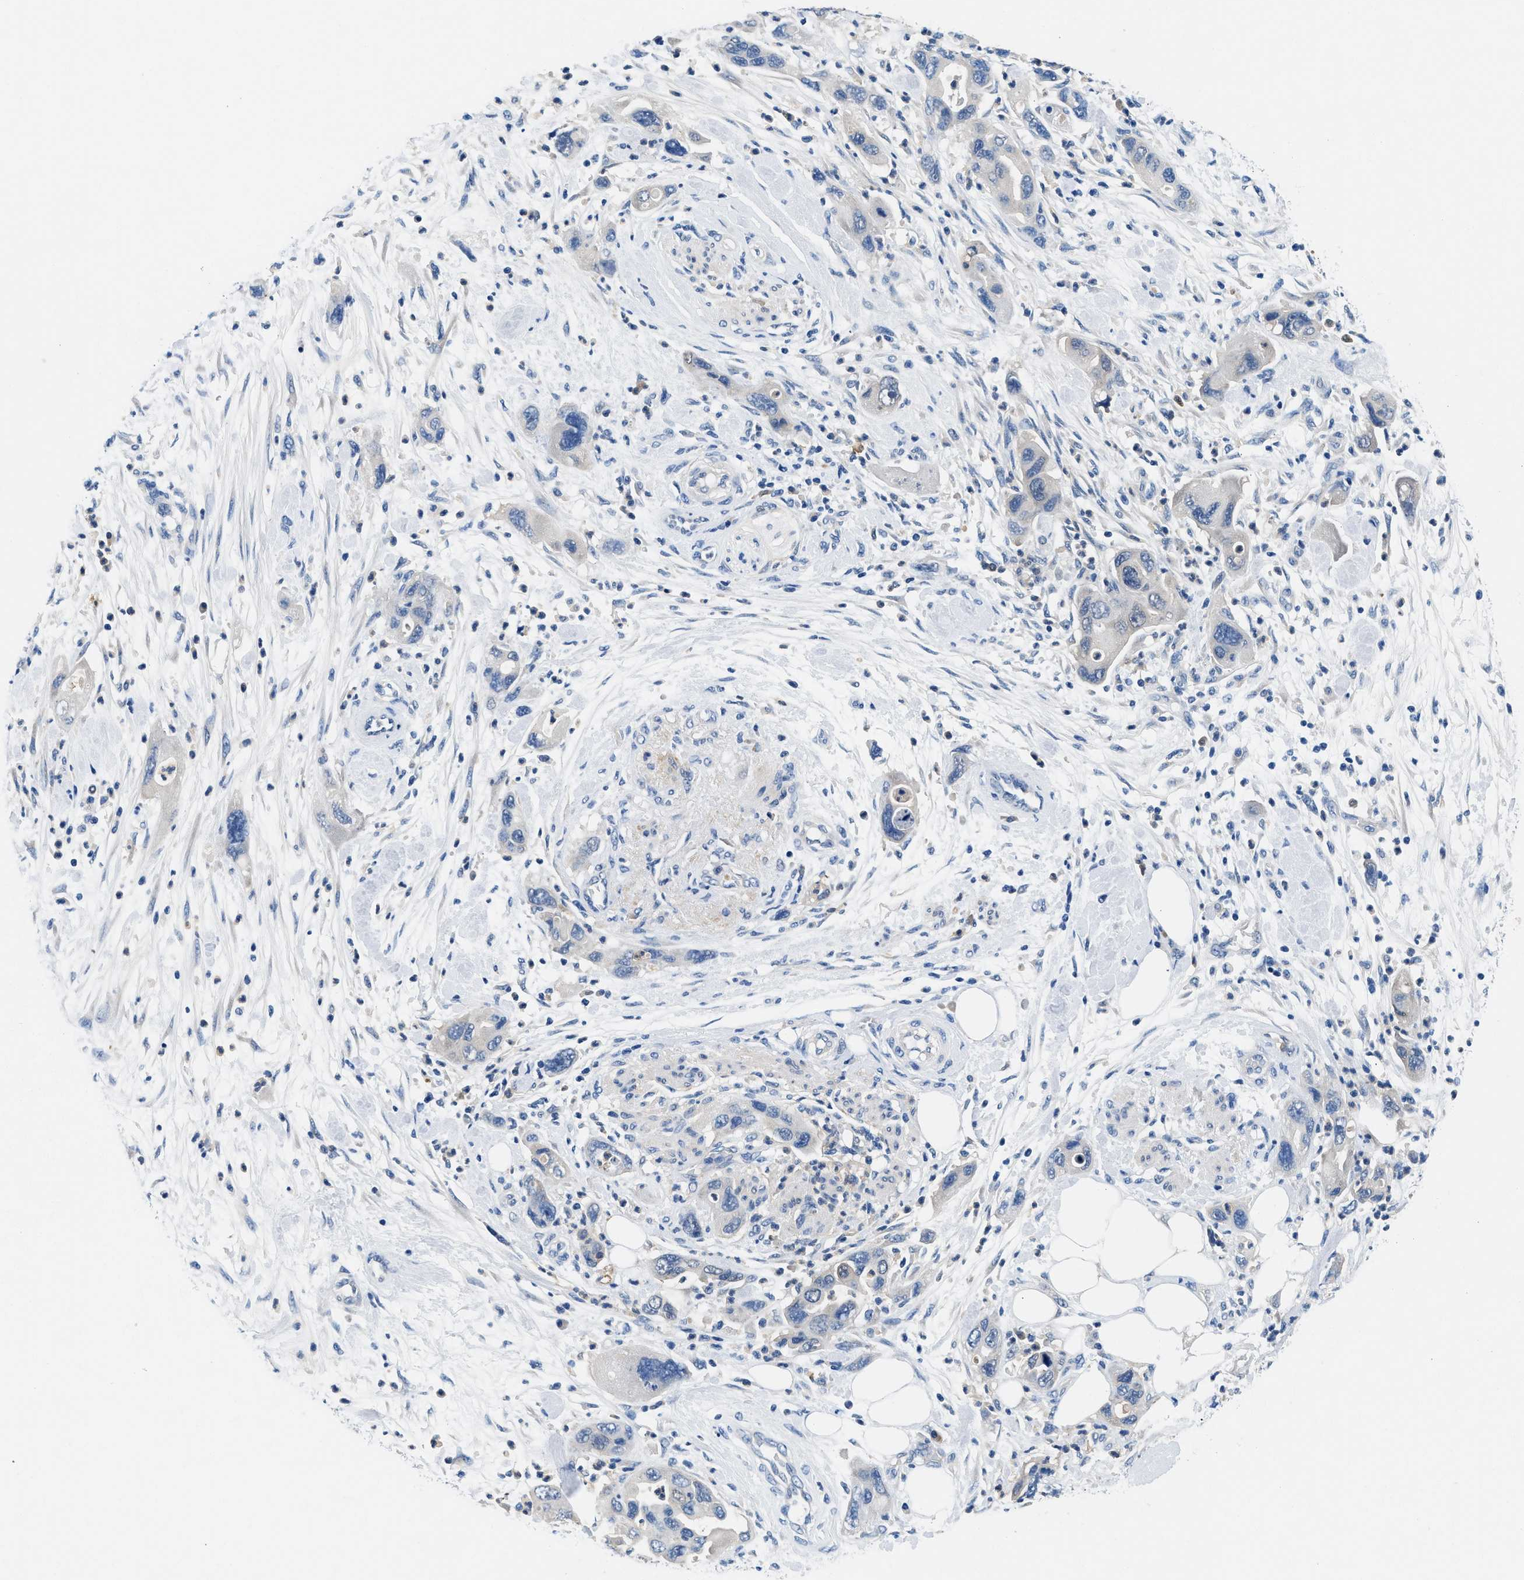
{"staining": {"intensity": "negative", "quantity": "none", "location": "none"}, "tissue": "pancreatic cancer", "cell_type": "Tumor cells", "image_type": "cancer", "snomed": [{"axis": "morphology", "description": "Normal tissue, NOS"}, {"axis": "morphology", "description": "Adenocarcinoma, NOS"}, {"axis": "topography", "description": "Pancreas"}], "caption": "IHC histopathology image of neoplastic tissue: human pancreatic adenocarcinoma stained with DAB displays no significant protein expression in tumor cells. (IHC, brightfield microscopy, high magnification).", "gene": "FADS6", "patient": {"sex": "female", "age": 71}}